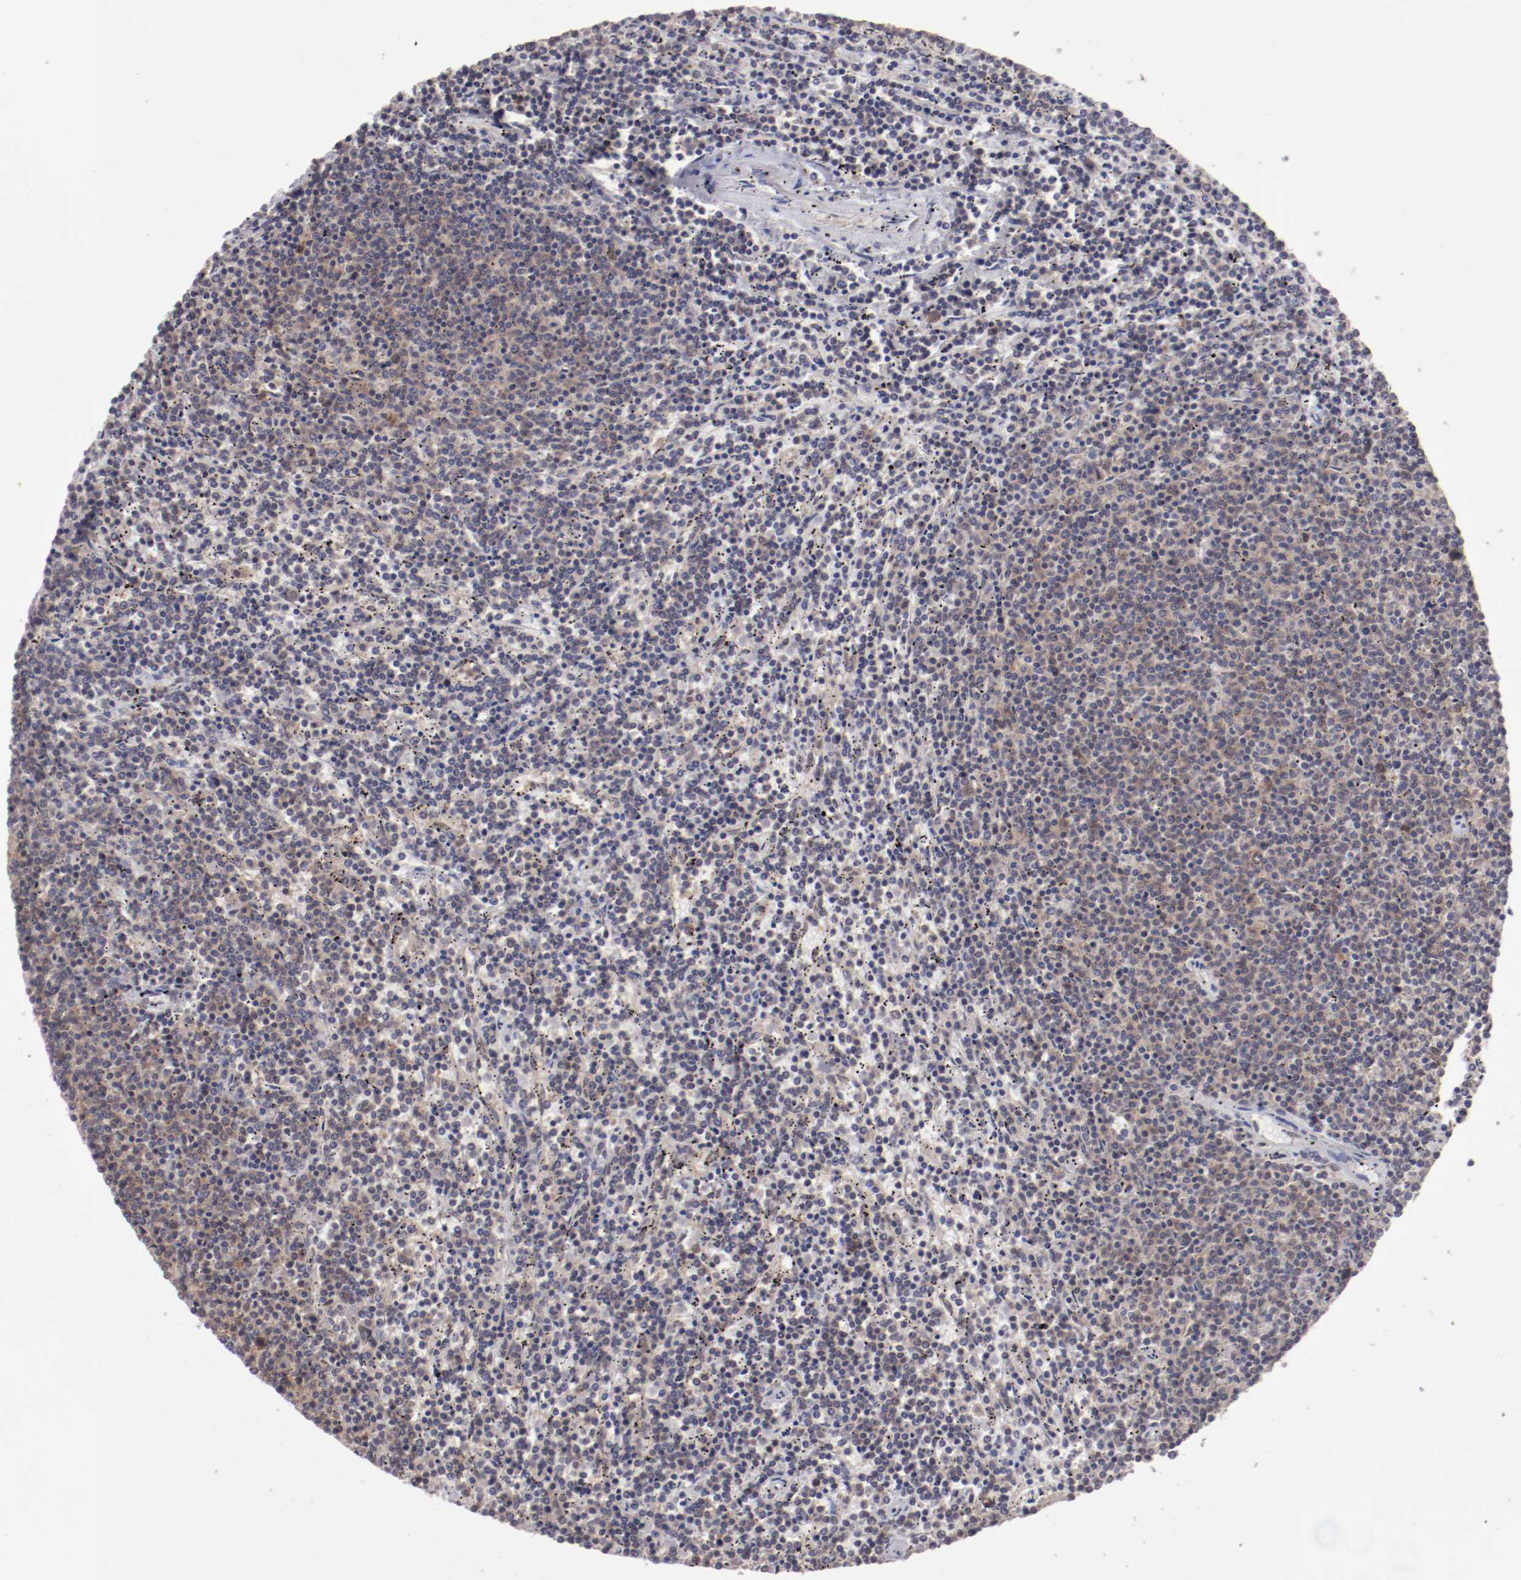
{"staining": {"intensity": "weak", "quantity": "25%-75%", "location": "cytoplasmic/membranous"}, "tissue": "lymphoma", "cell_type": "Tumor cells", "image_type": "cancer", "snomed": [{"axis": "morphology", "description": "Malignant lymphoma, non-Hodgkin's type, Low grade"}, {"axis": "topography", "description": "Spleen"}], "caption": "Immunohistochemical staining of human low-grade malignant lymphoma, non-Hodgkin's type demonstrates low levels of weak cytoplasmic/membranous staining in approximately 25%-75% of tumor cells.", "gene": "ARNT", "patient": {"sex": "female", "age": 50}}